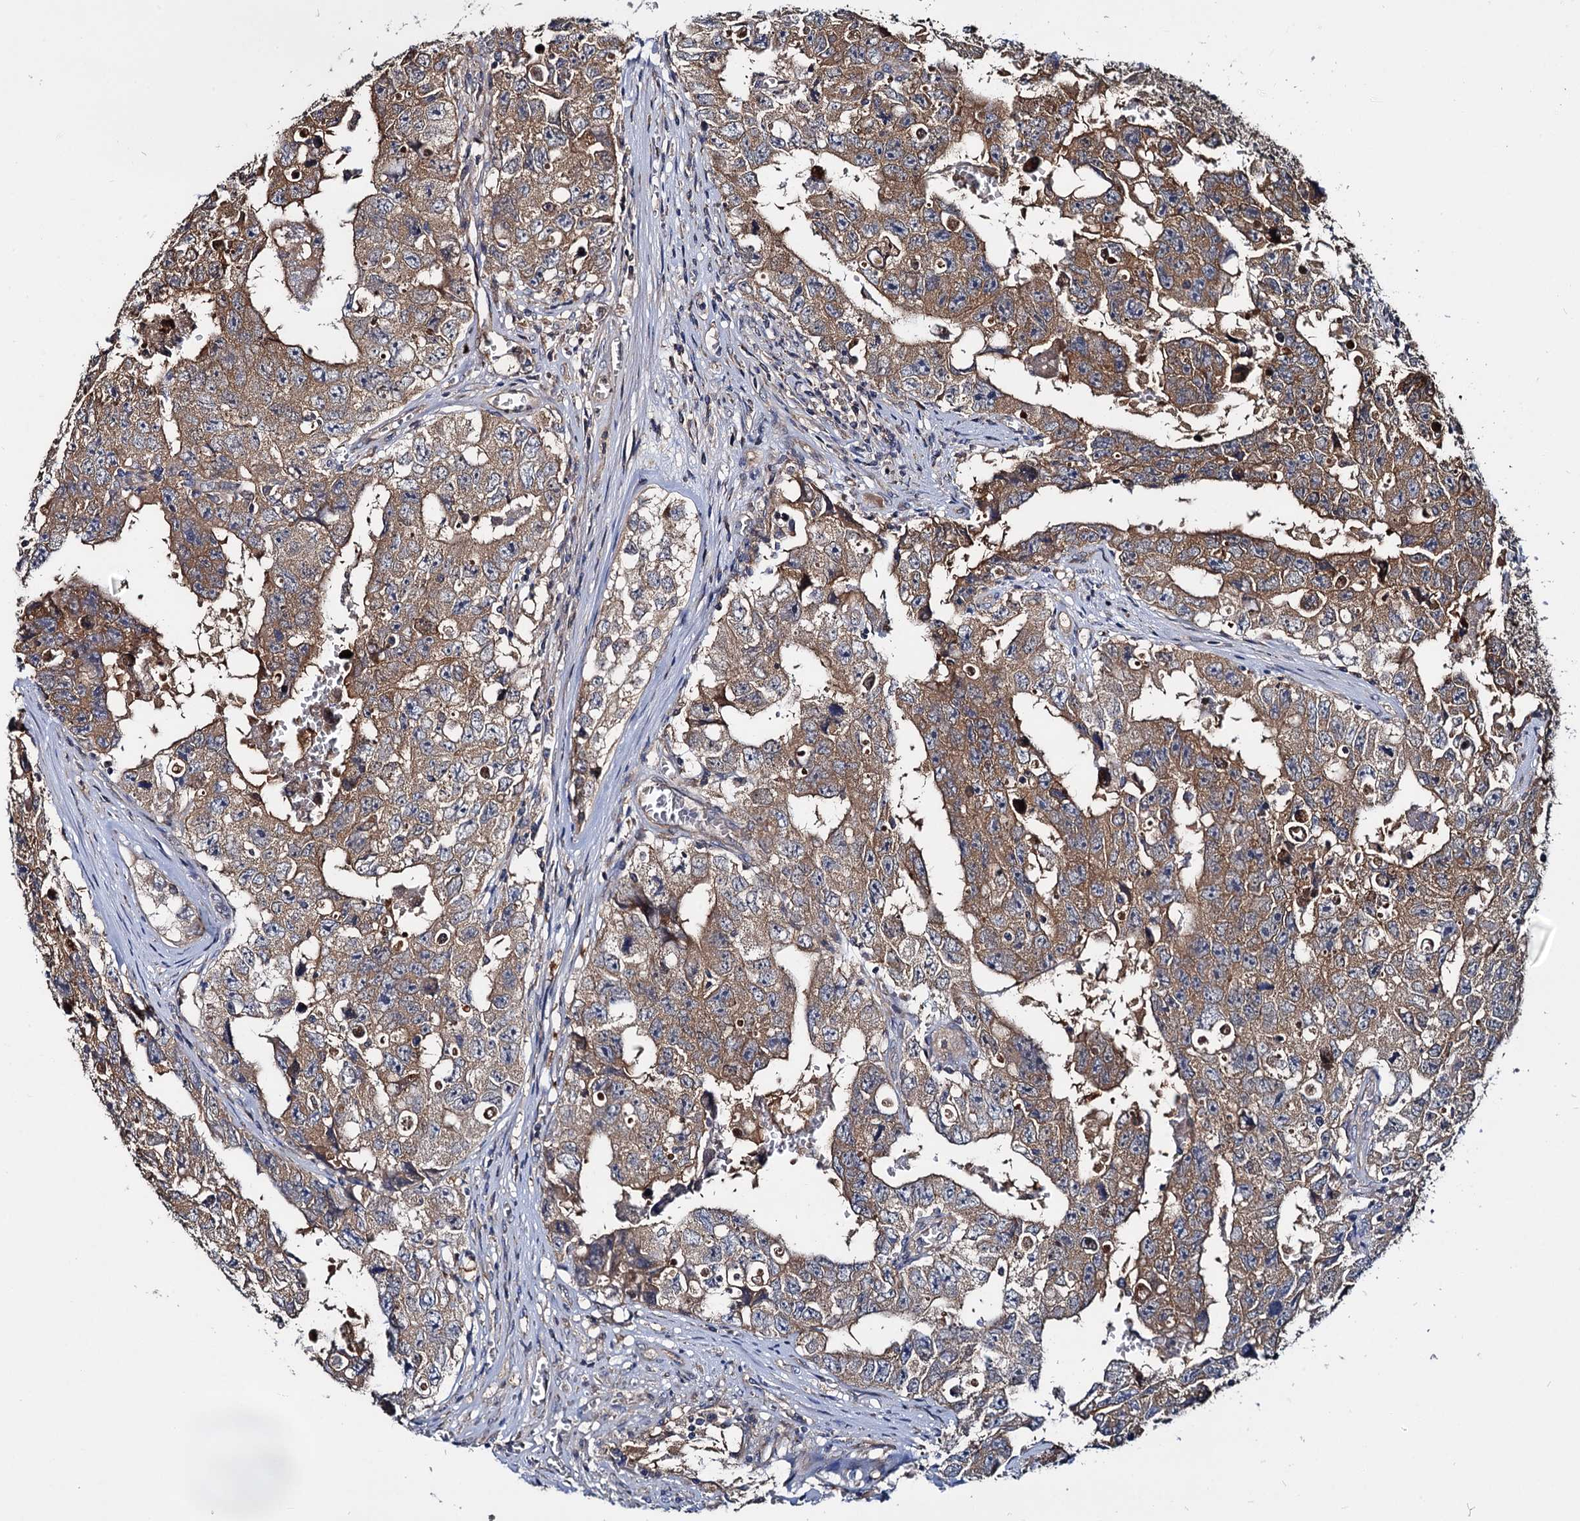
{"staining": {"intensity": "moderate", "quantity": ">75%", "location": "cytoplasmic/membranous"}, "tissue": "testis cancer", "cell_type": "Tumor cells", "image_type": "cancer", "snomed": [{"axis": "morphology", "description": "Carcinoma, Embryonal, NOS"}, {"axis": "topography", "description": "Testis"}], "caption": "Immunohistochemistry (IHC) staining of testis cancer (embryonal carcinoma), which reveals medium levels of moderate cytoplasmic/membranous staining in approximately >75% of tumor cells indicating moderate cytoplasmic/membranous protein positivity. The staining was performed using DAB (brown) for protein detection and nuclei were counterstained in hematoxylin (blue).", "gene": "CEP192", "patient": {"sex": "male", "age": 17}}